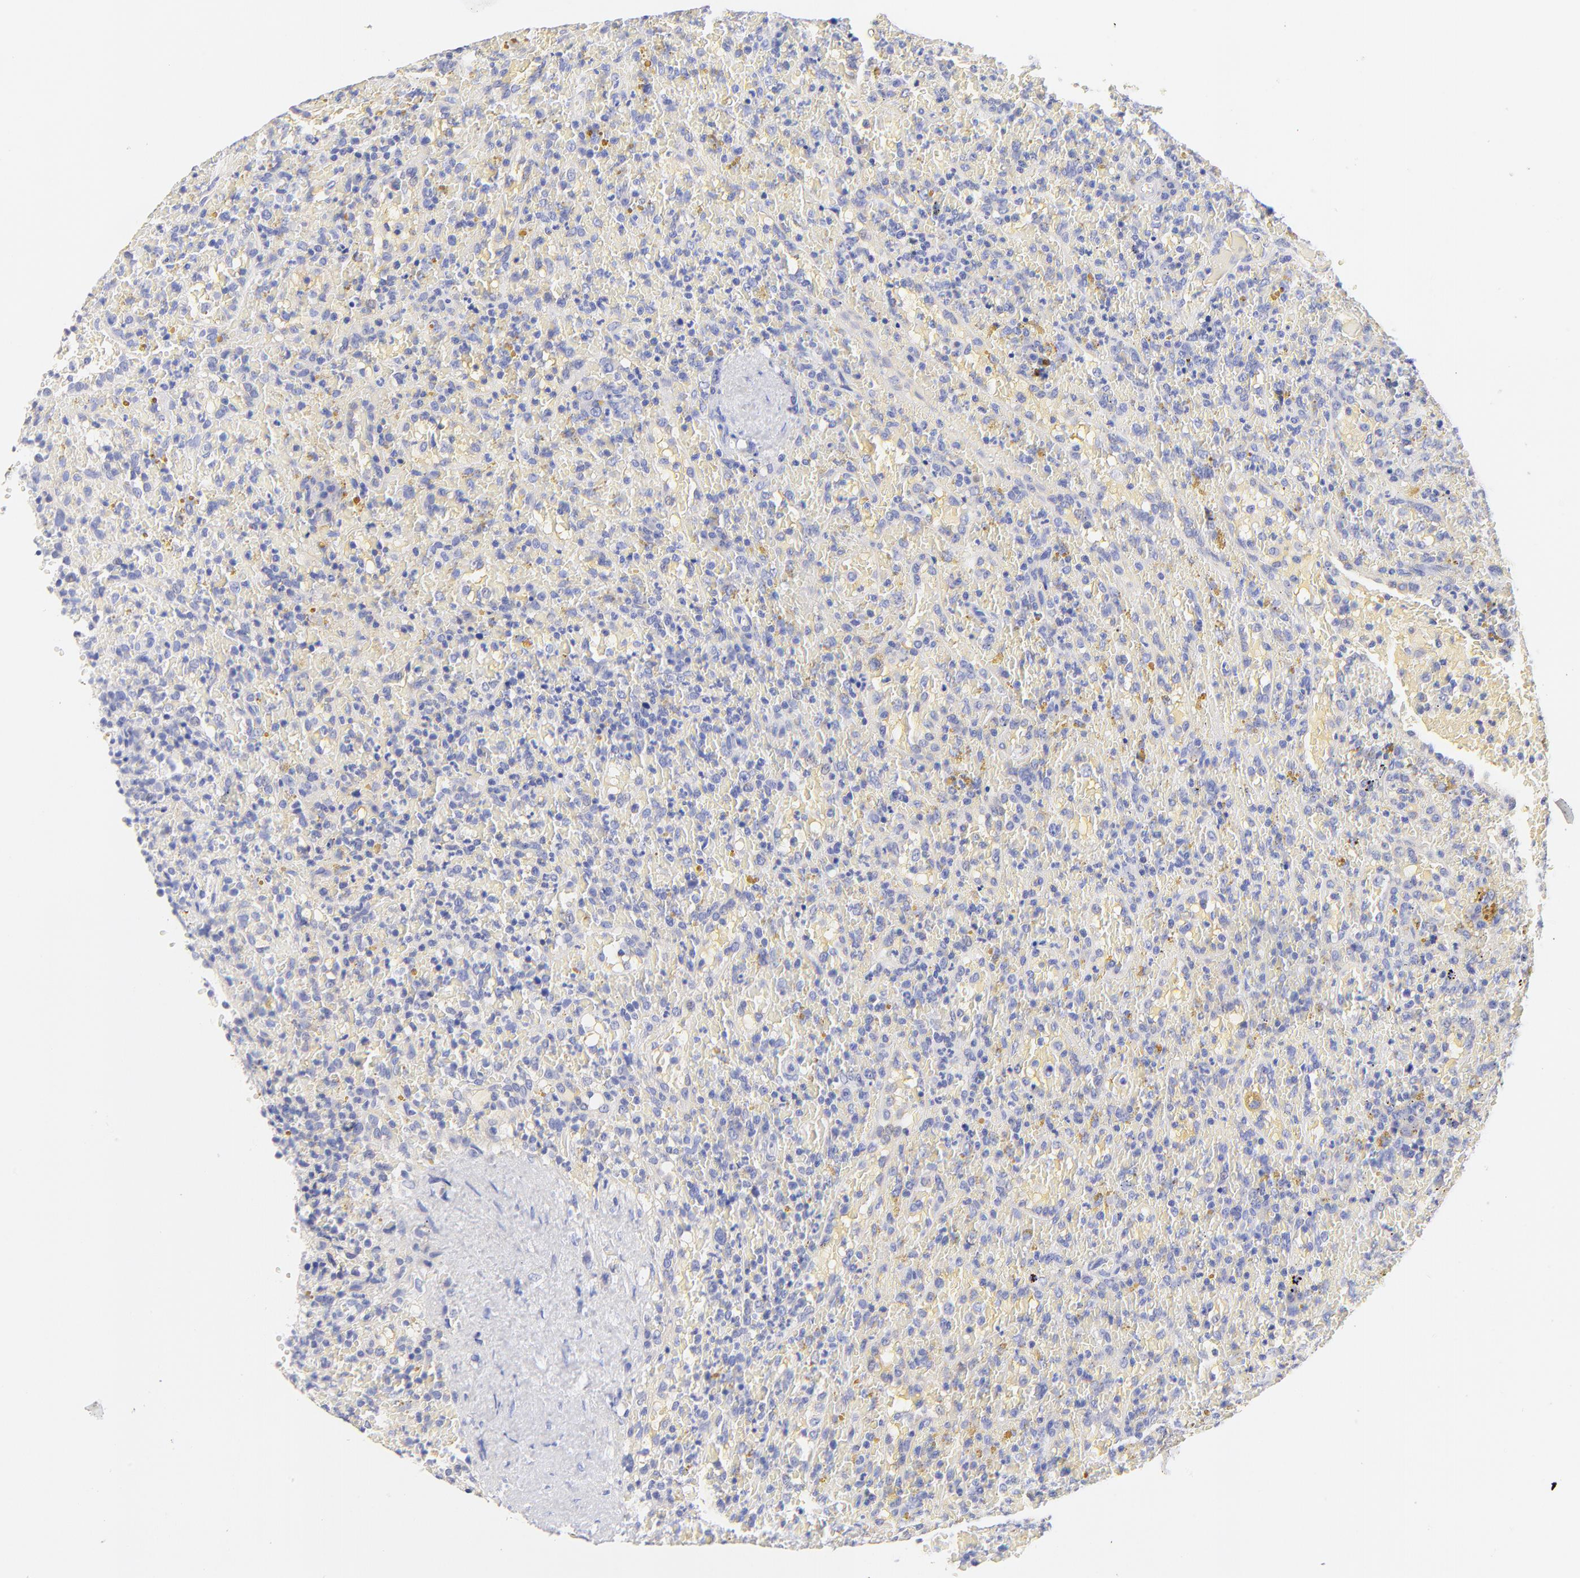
{"staining": {"intensity": "negative", "quantity": "none", "location": "none"}, "tissue": "lymphoma", "cell_type": "Tumor cells", "image_type": "cancer", "snomed": [{"axis": "morphology", "description": "Malignant lymphoma, non-Hodgkin's type, High grade"}, {"axis": "topography", "description": "Spleen"}, {"axis": "topography", "description": "Lymph node"}], "caption": "The photomicrograph demonstrates no significant expression in tumor cells of lymphoma.", "gene": "EBP", "patient": {"sex": "female", "age": 70}}